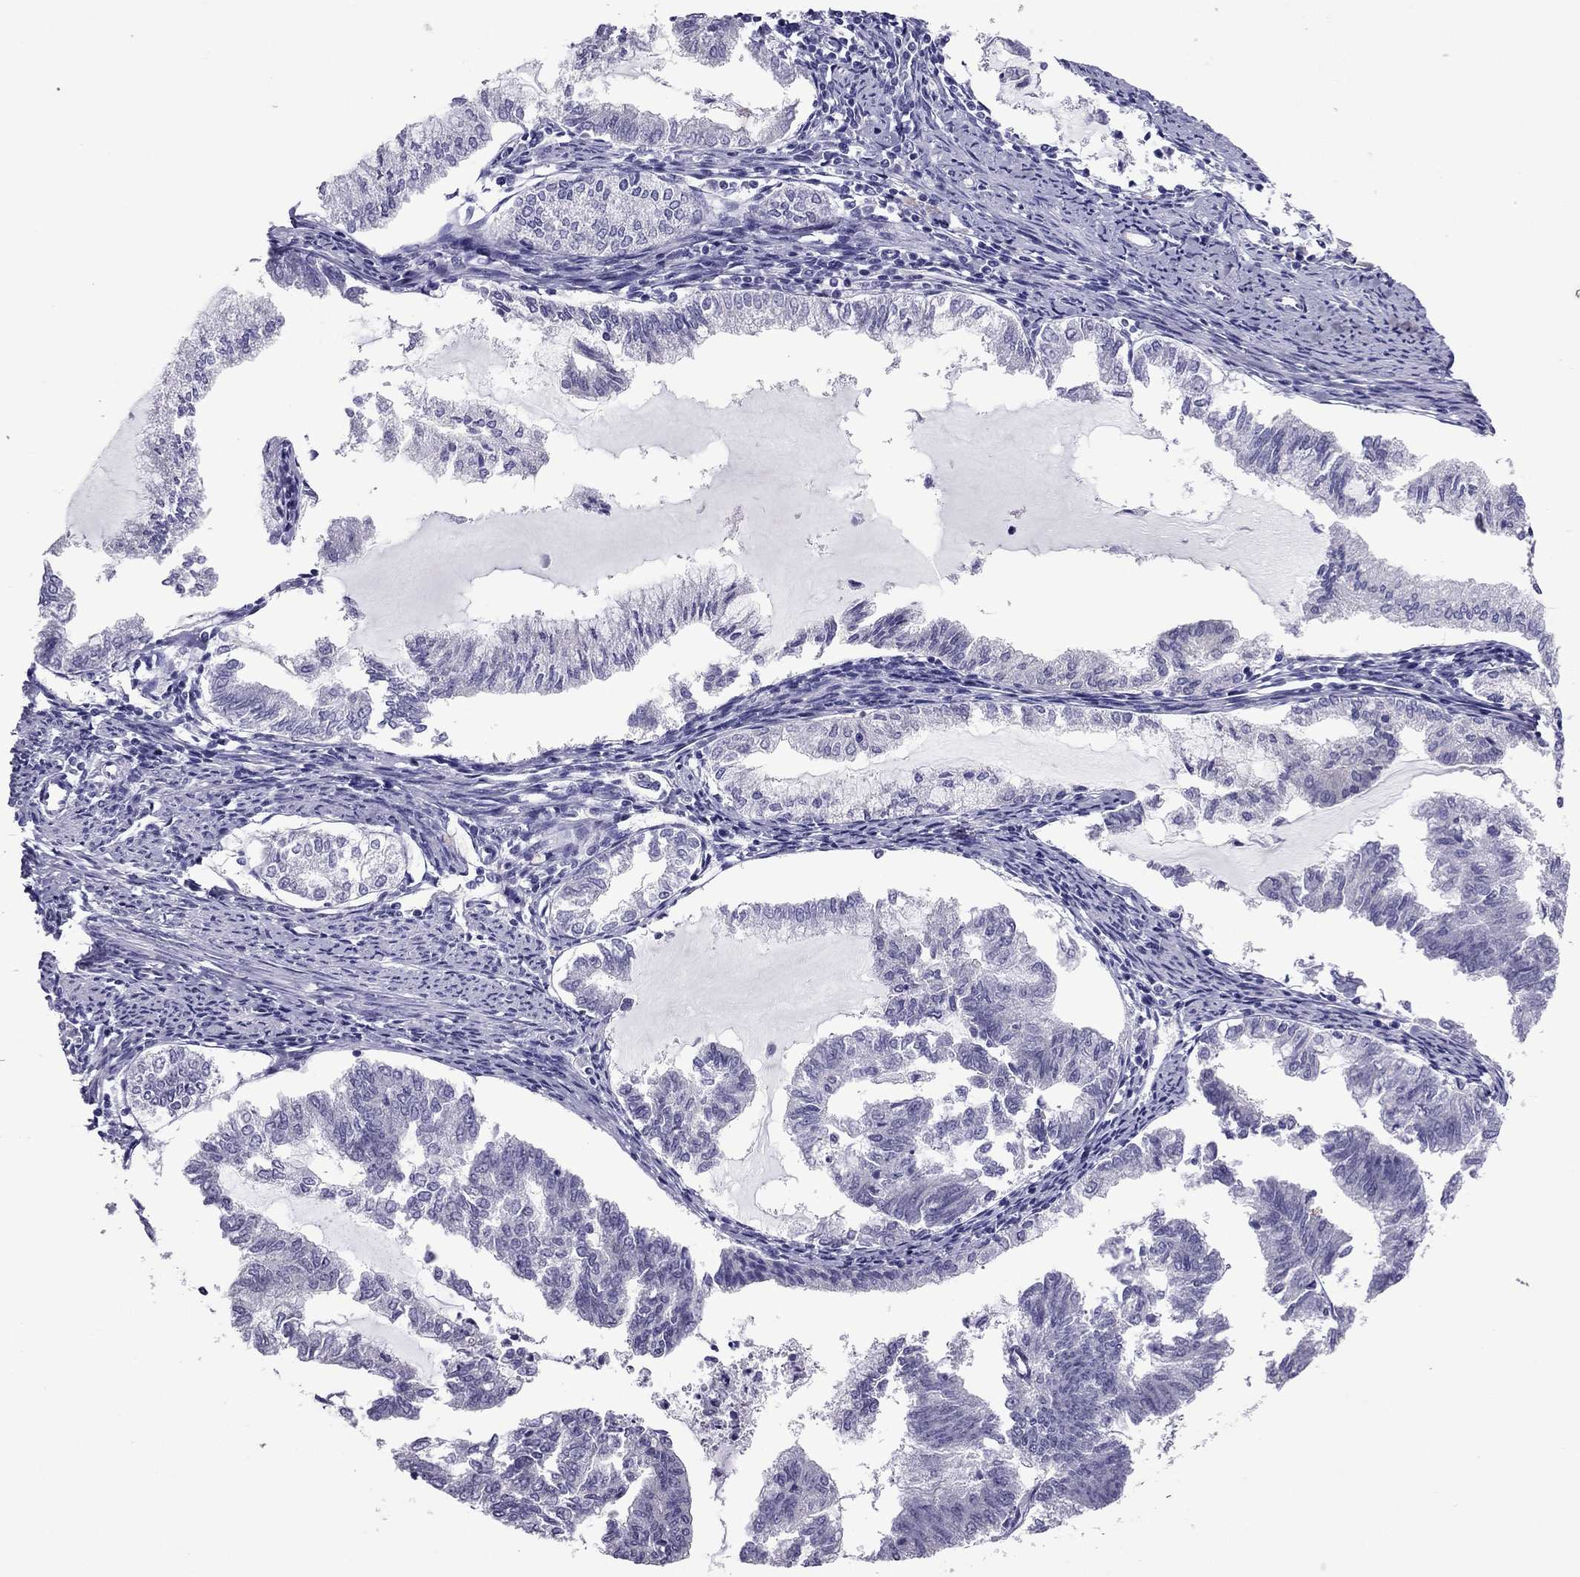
{"staining": {"intensity": "negative", "quantity": "none", "location": "none"}, "tissue": "endometrial cancer", "cell_type": "Tumor cells", "image_type": "cancer", "snomed": [{"axis": "morphology", "description": "Adenocarcinoma, NOS"}, {"axis": "topography", "description": "Endometrium"}], "caption": "The micrograph displays no significant staining in tumor cells of endometrial cancer. The staining is performed using DAB (3,3'-diaminobenzidine) brown chromogen with nuclei counter-stained in using hematoxylin.", "gene": "PDE6A", "patient": {"sex": "female", "age": 79}}